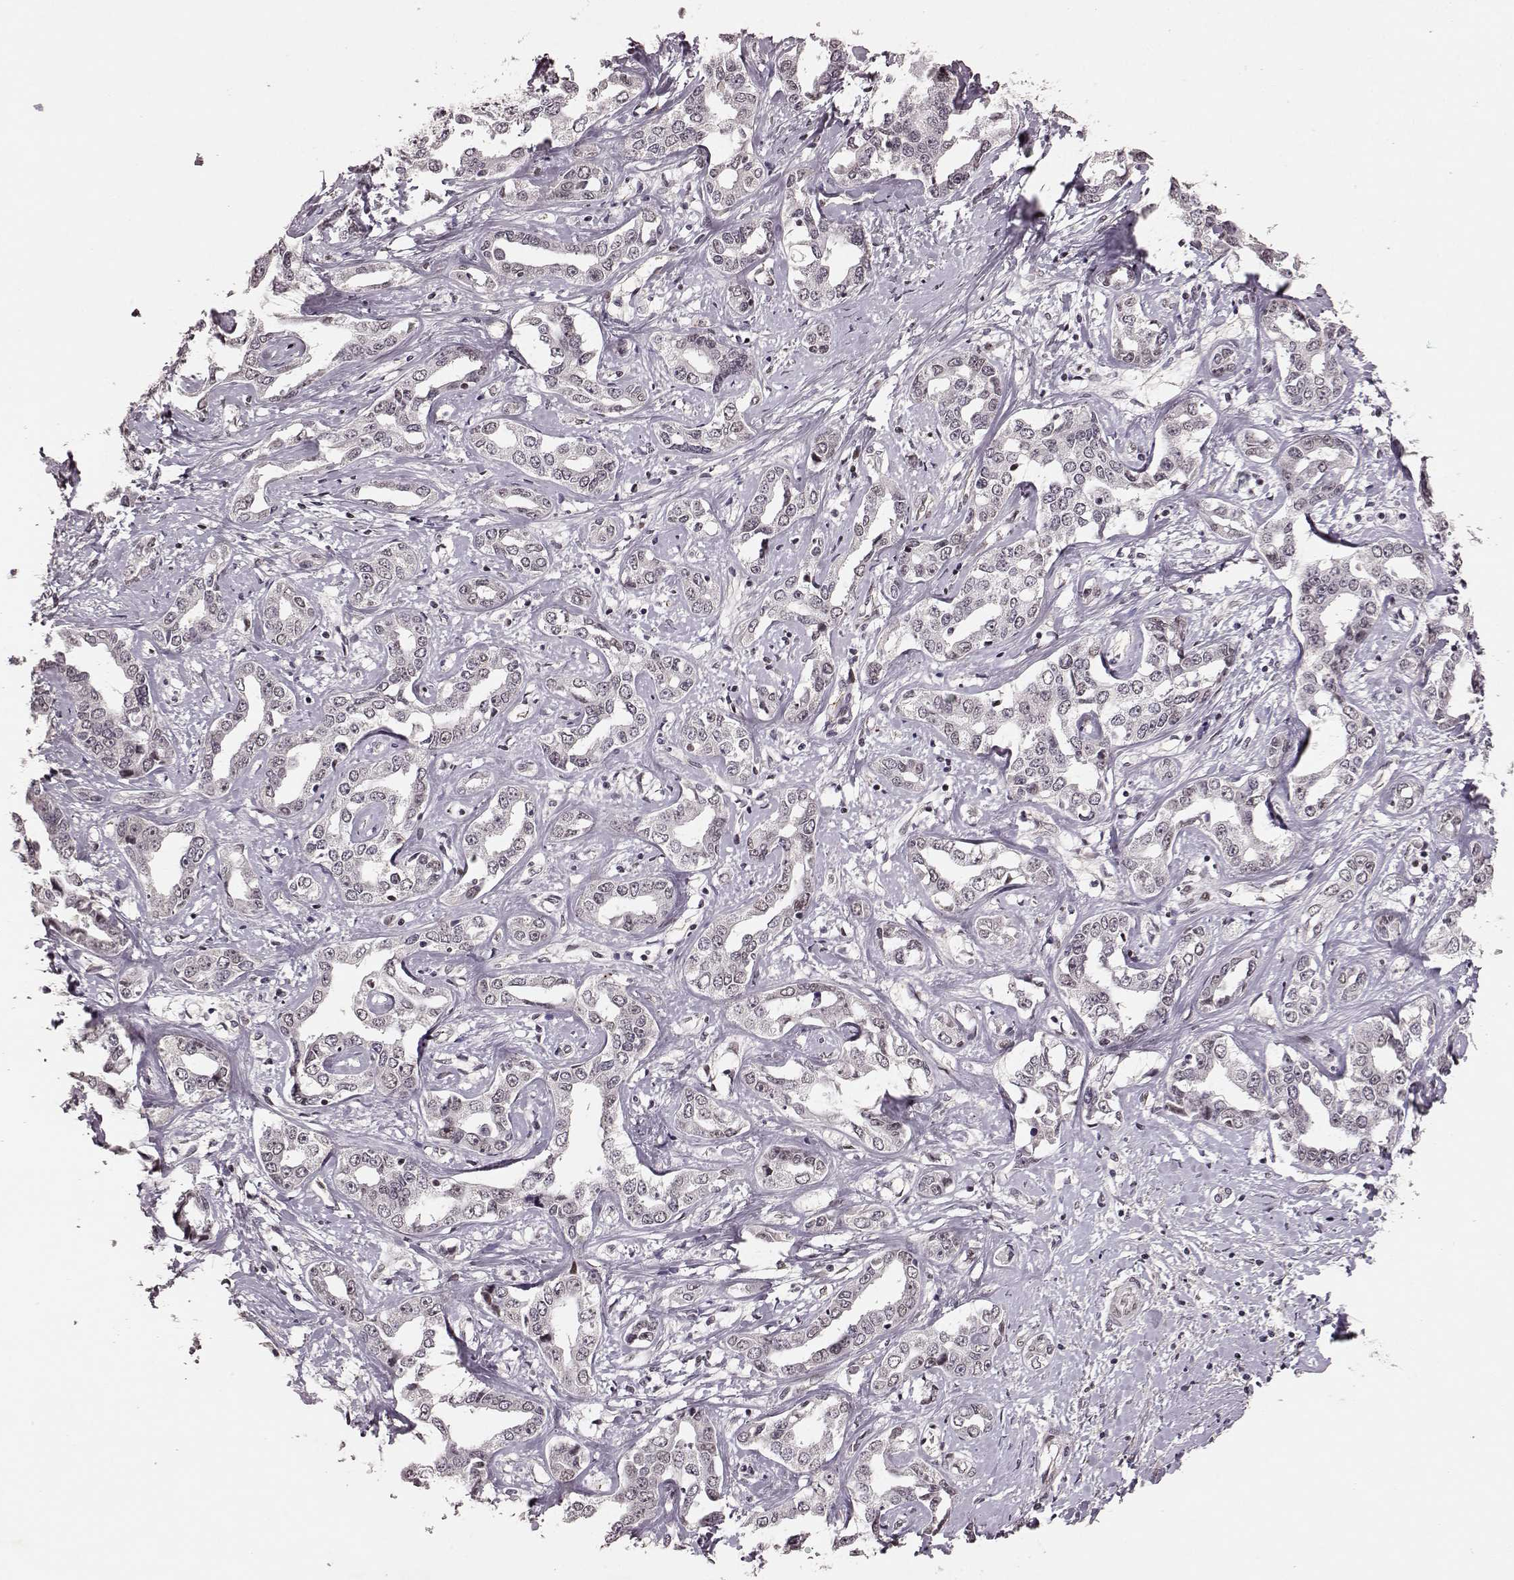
{"staining": {"intensity": "negative", "quantity": "none", "location": "none"}, "tissue": "liver cancer", "cell_type": "Tumor cells", "image_type": "cancer", "snomed": [{"axis": "morphology", "description": "Cholangiocarcinoma"}, {"axis": "topography", "description": "Liver"}], "caption": "Liver cholangiocarcinoma stained for a protein using immunohistochemistry (IHC) displays no staining tumor cells.", "gene": "RRAGD", "patient": {"sex": "male", "age": 59}}